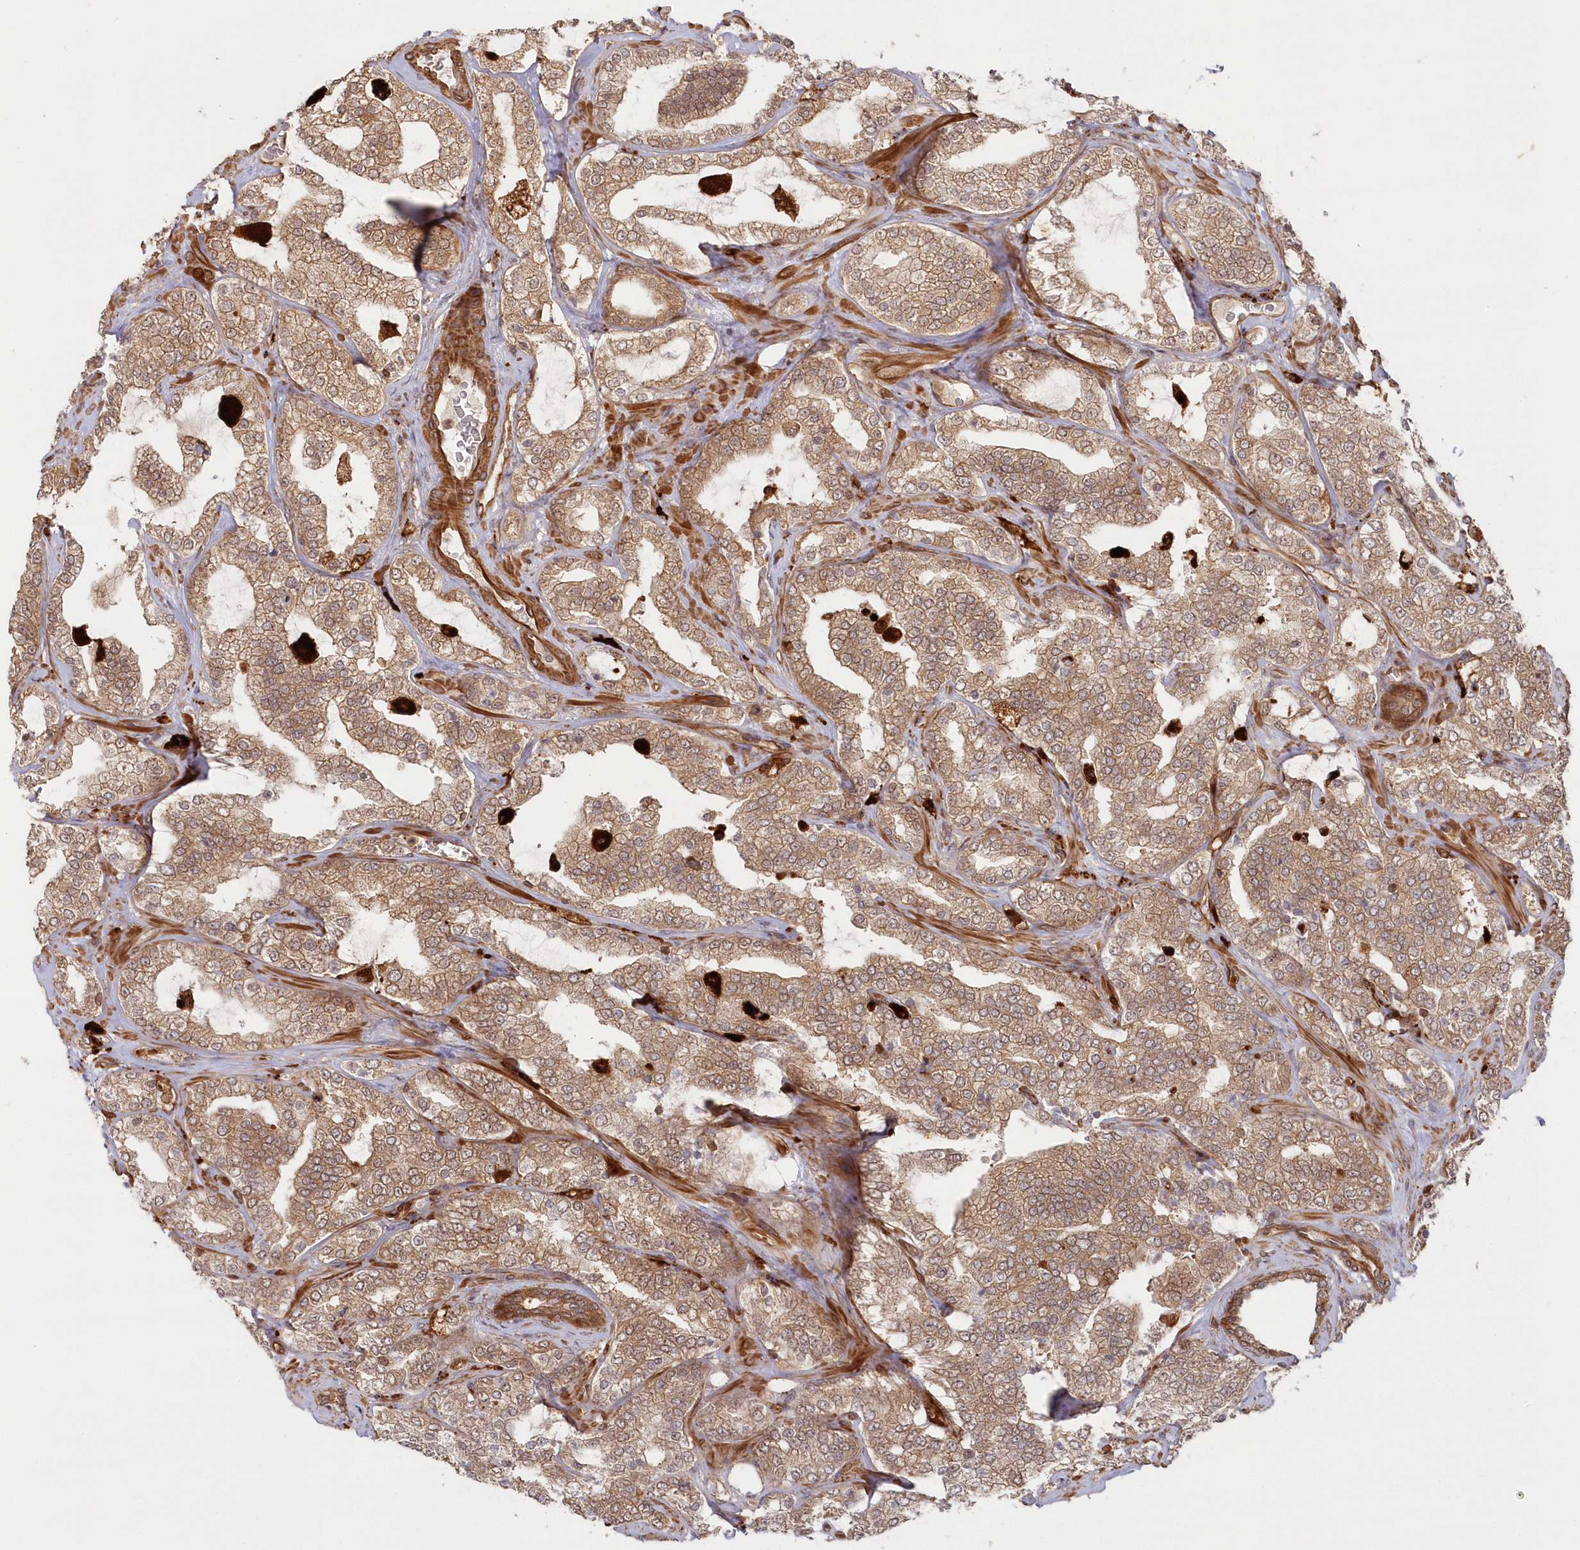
{"staining": {"intensity": "moderate", "quantity": ">75%", "location": "cytoplasmic/membranous"}, "tissue": "prostate cancer", "cell_type": "Tumor cells", "image_type": "cancer", "snomed": [{"axis": "morphology", "description": "Adenocarcinoma, High grade"}, {"axis": "topography", "description": "Prostate"}], "caption": "Immunohistochemistry histopathology image of neoplastic tissue: human prostate cancer (adenocarcinoma (high-grade)) stained using immunohistochemistry (IHC) displays medium levels of moderate protein expression localized specifically in the cytoplasmic/membranous of tumor cells, appearing as a cytoplasmic/membranous brown color.", "gene": "RGCC", "patient": {"sex": "male", "age": 64}}